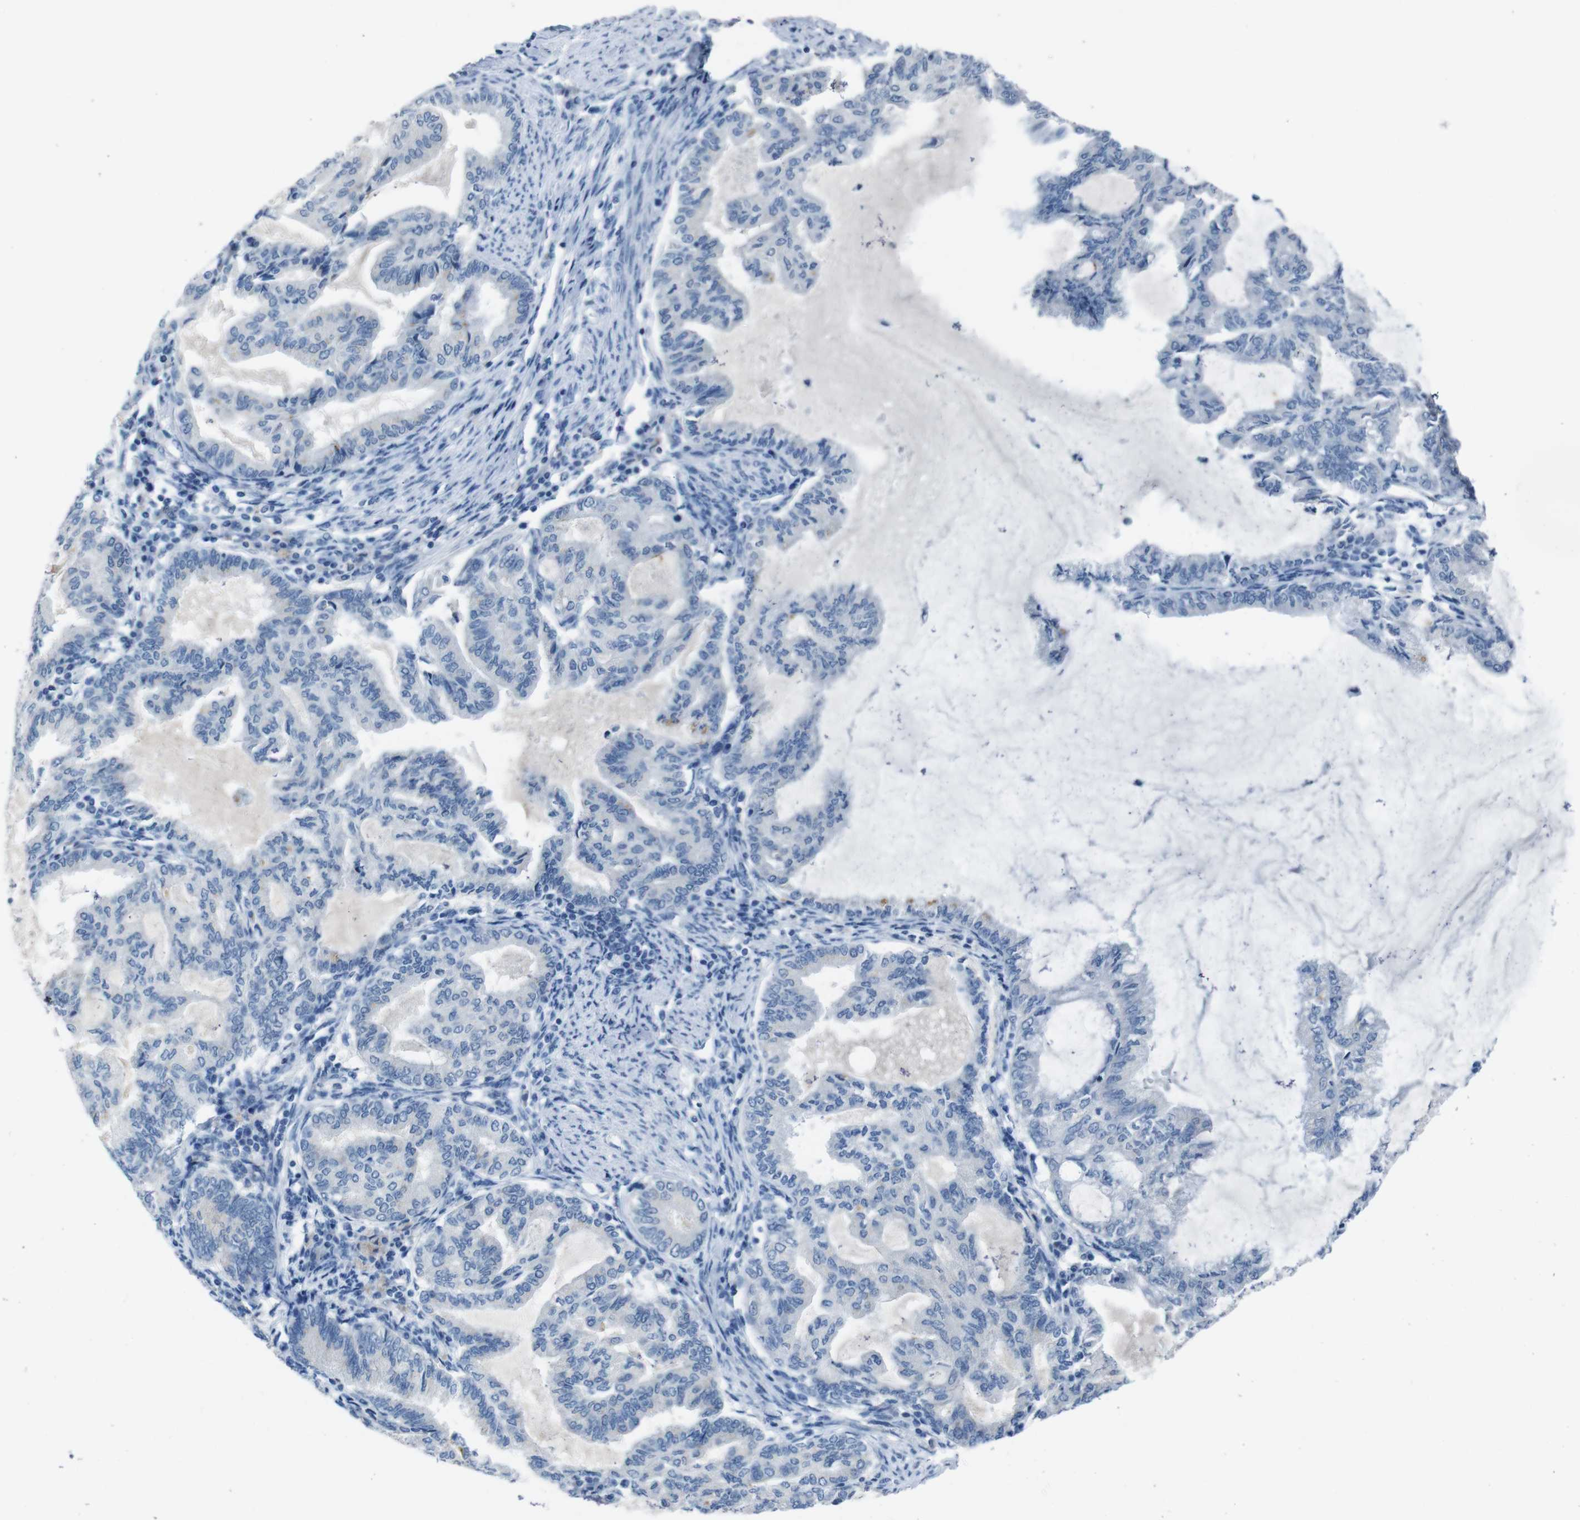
{"staining": {"intensity": "negative", "quantity": "none", "location": "none"}, "tissue": "endometrial cancer", "cell_type": "Tumor cells", "image_type": "cancer", "snomed": [{"axis": "morphology", "description": "Adenocarcinoma, NOS"}, {"axis": "topography", "description": "Endometrium"}], "caption": "IHC photomicrograph of human endometrial cancer (adenocarcinoma) stained for a protein (brown), which shows no expression in tumor cells.", "gene": "CDHR2", "patient": {"sex": "female", "age": 86}}